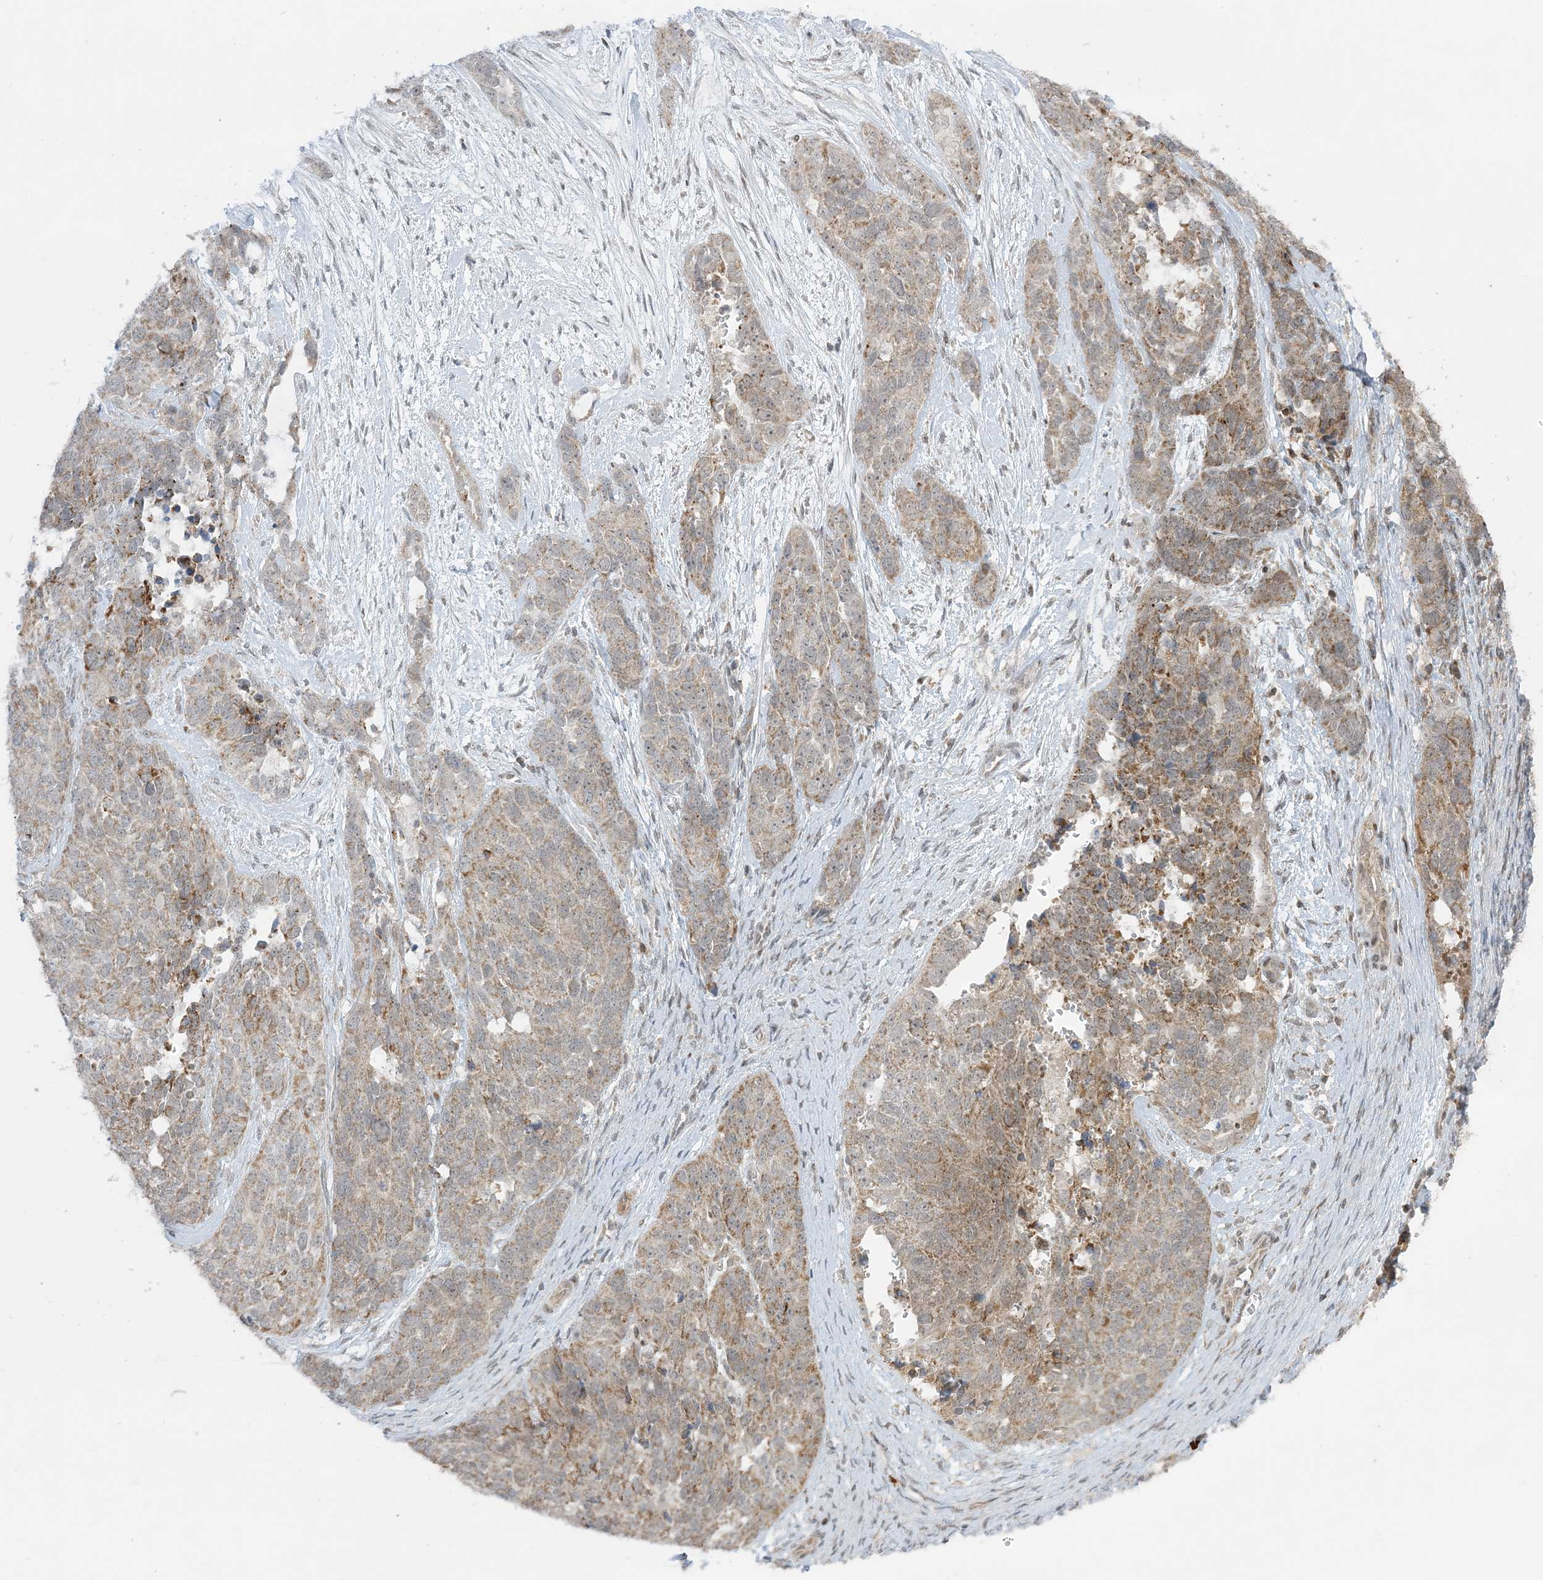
{"staining": {"intensity": "moderate", "quantity": ">75%", "location": "cytoplasmic/membranous"}, "tissue": "ovarian cancer", "cell_type": "Tumor cells", "image_type": "cancer", "snomed": [{"axis": "morphology", "description": "Cystadenocarcinoma, serous, NOS"}, {"axis": "topography", "description": "Ovary"}], "caption": "IHC of human serous cystadenocarcinoma (ovarian) exhibits medium levels of moderate cytoplasmic/membranous expression in about >75% of tumor cells.", "gene": "PHLDB2", "patient": {"sex": "female", "age": 44}}